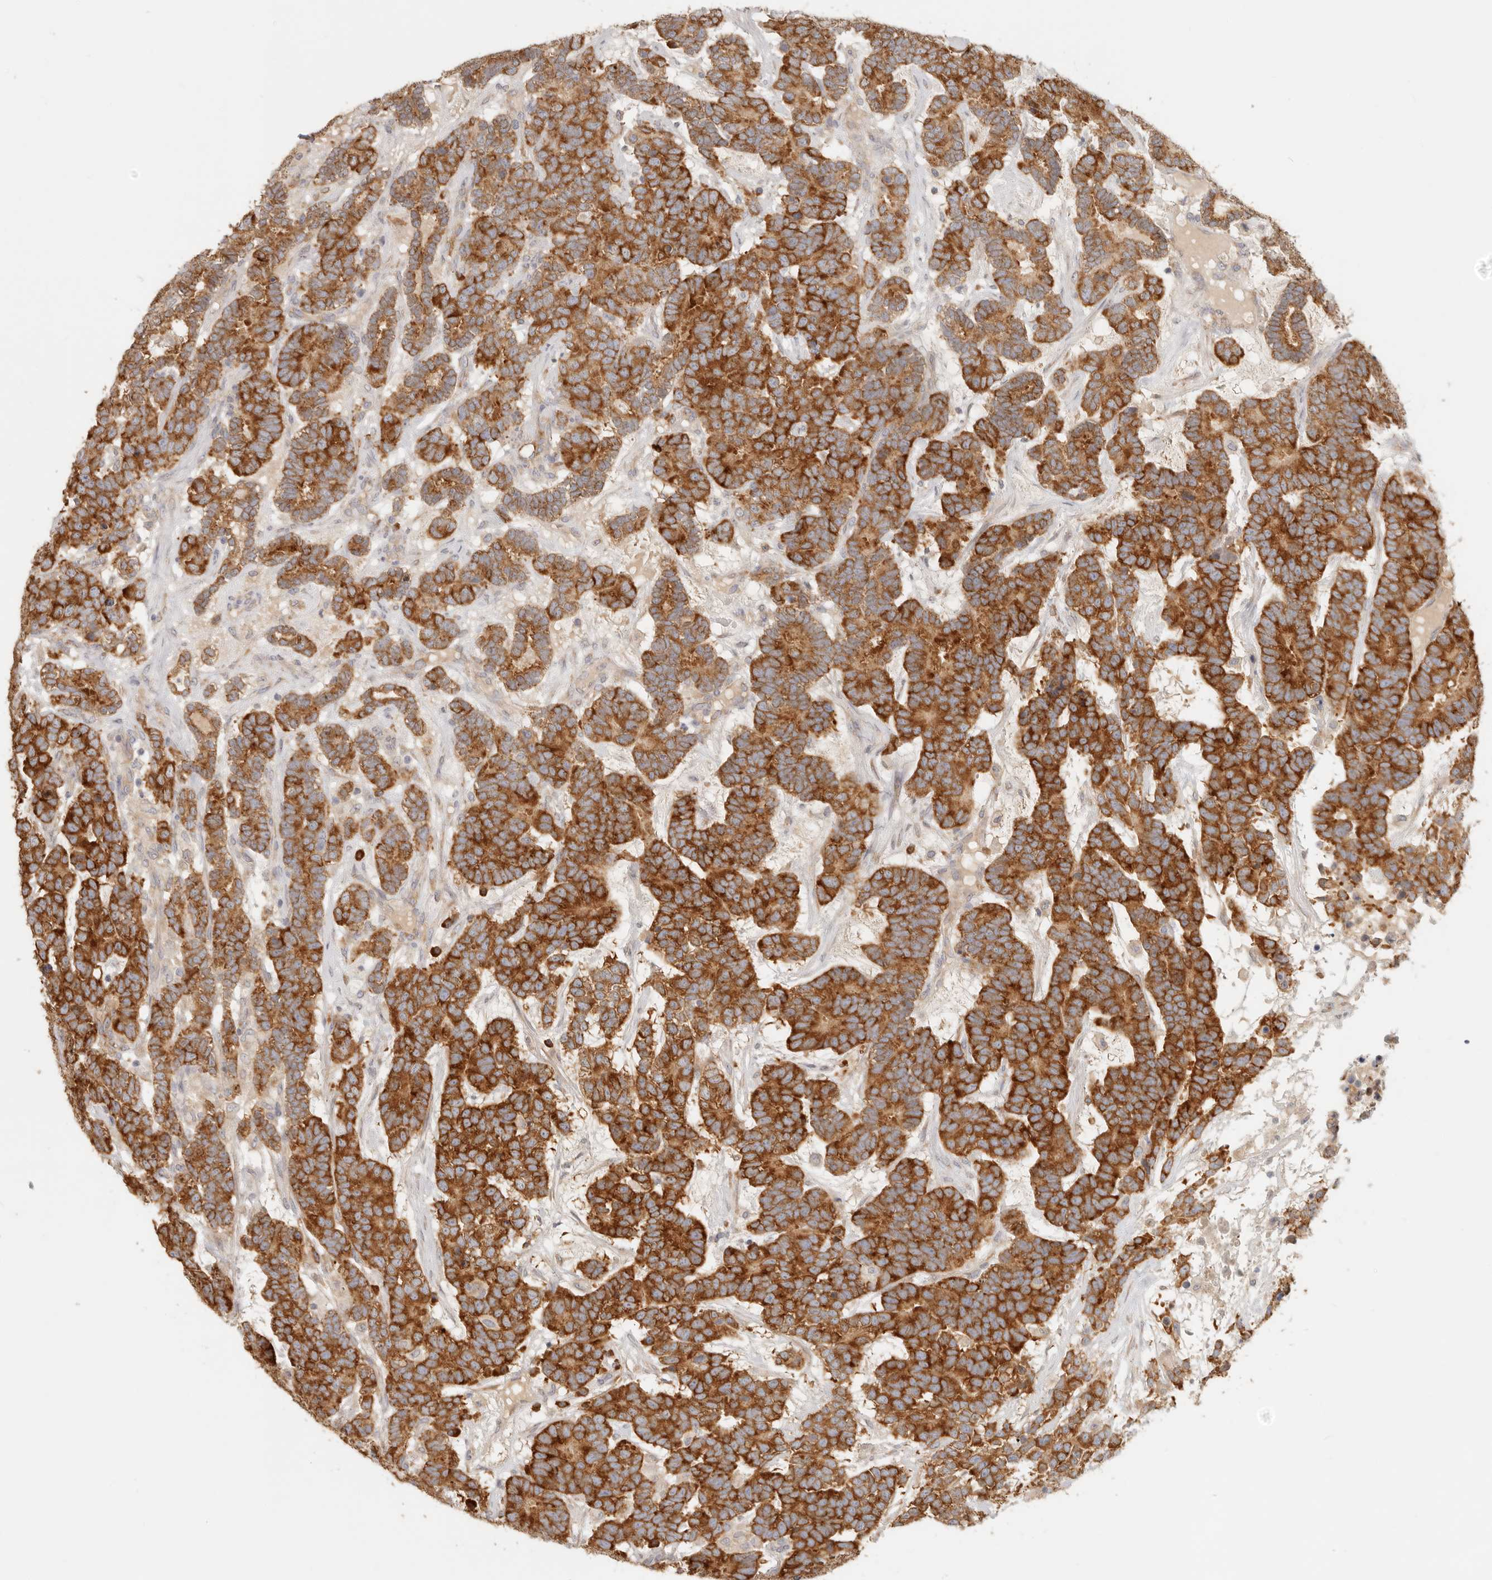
{"staining": {"intensity": "strong", "quantity": ">75%", "location": "cytoplasmic/membranous"}, "tissue": "testis cancer", "cell_type": "Tumor cells", "image_type": "cancer", "snomed": [{"axis": "morphology", "description": "Carcinoma, Embryonal, NOS"}, {"axis": "topography", "description": "Testis"}], "caption": "Immunohistochemistry (IHC) staining of testis embryonal carcinoma, which shows high levels of strong cytoplasmic/membranous expression in approximately >75% of tumor cells indicating strong cytoplasmic/membranous protein positivity. The staining was performed using DAB (brown) for protein detection and nuclei were counterstained in hematoxylin (blue).", "gene": "PABPC4", "patient": {"sex": "male", "age": 26}}